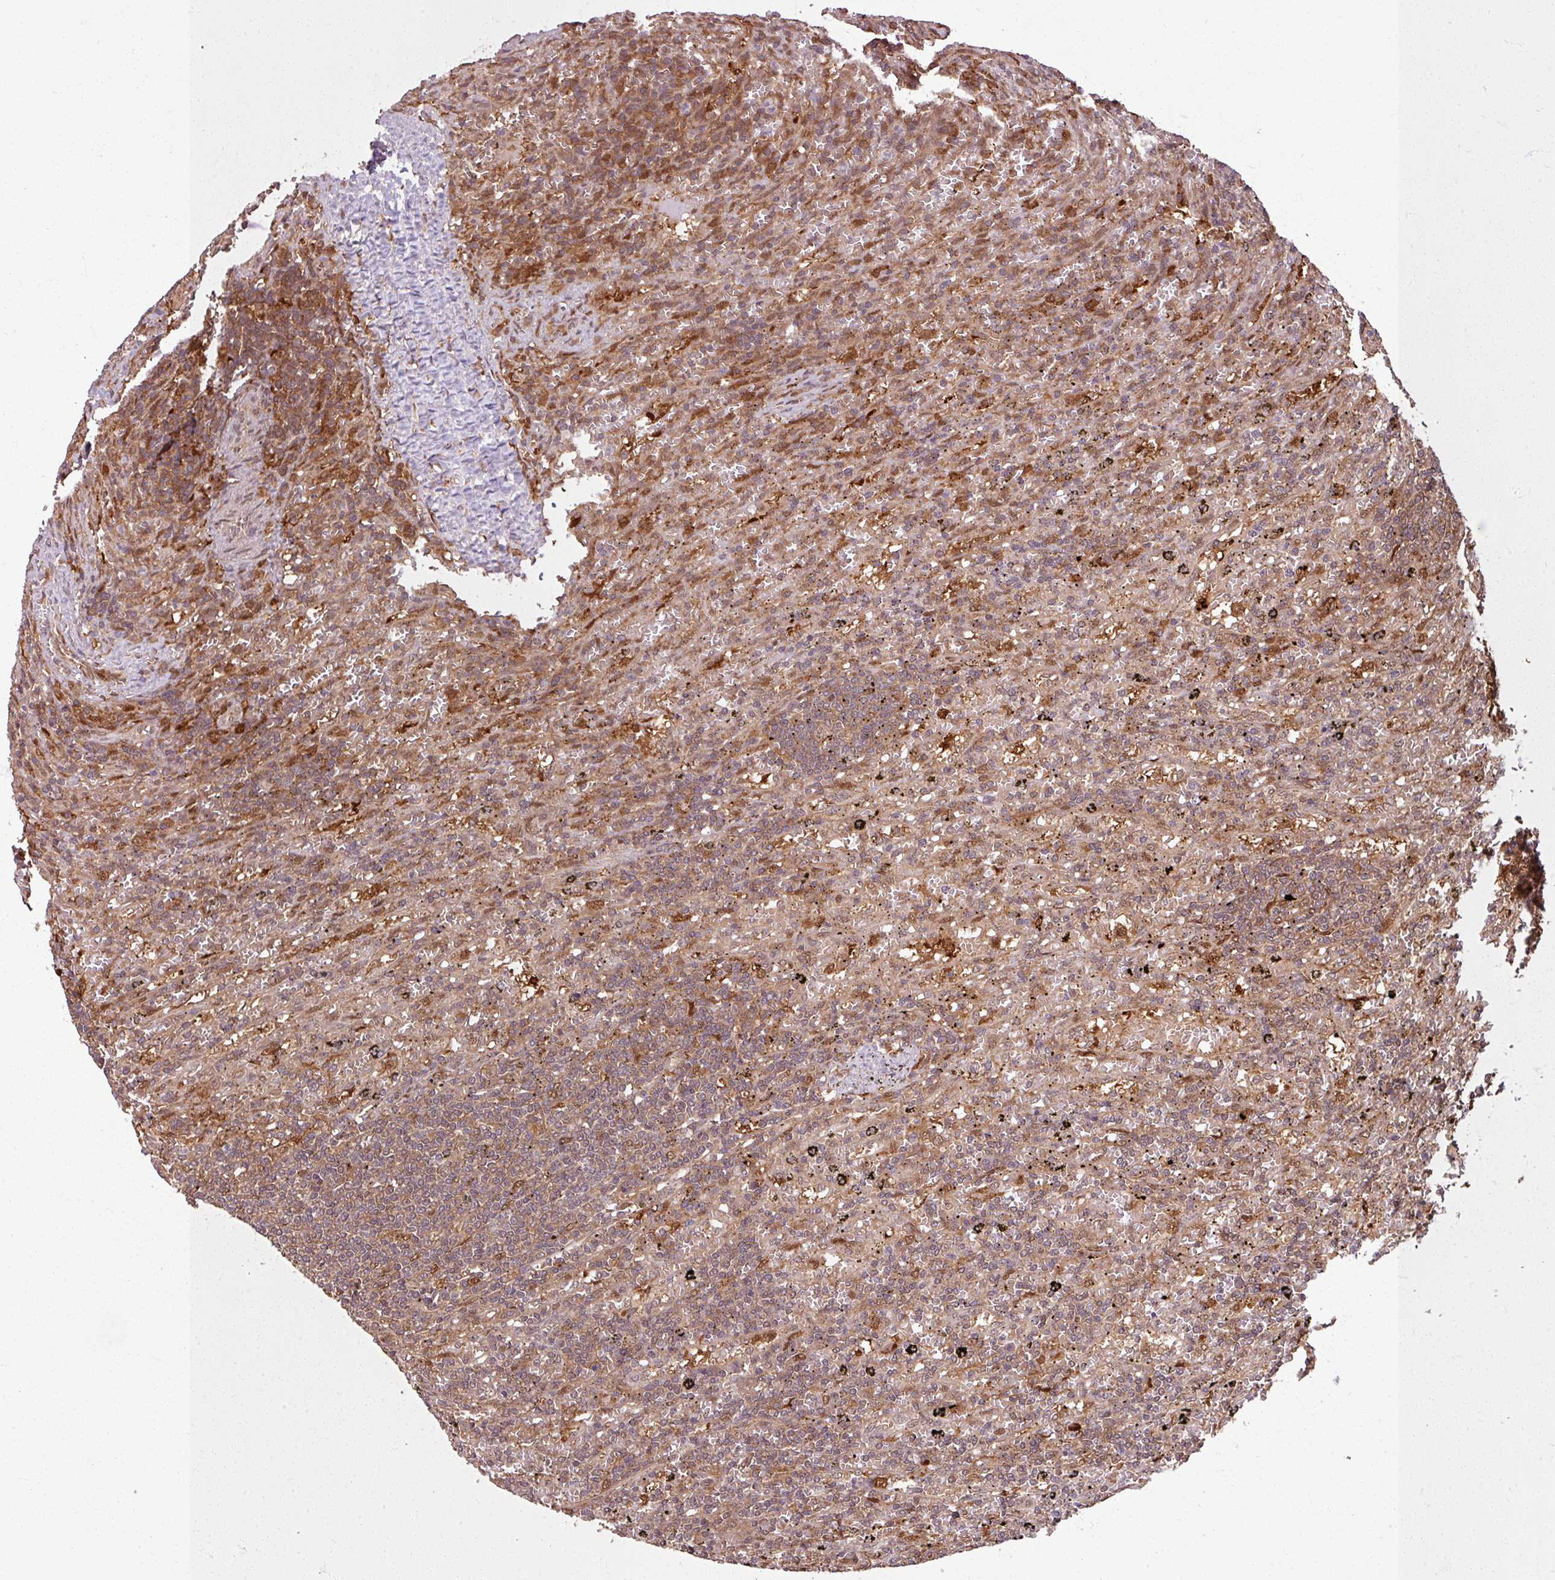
{"staining": {"intensity": "moderate", "quantity": ">75%", "location": "cytoplasmic/membranous"}, "tissue": "lymphoma", "cell_type": "Tumor cells", "image_type": "cancer", "snomed": [{"axis": "morphology", "description": "Malignant lymphoma, non-Hodgkin's type, Low grade"}, {"axis": "topography", "description": "Spleen"}], "caption": "Brown immunohistochemical staining in human lymphoma exhibits moderate cytoplasmic/membranous positivity in approximately >75% of tumor cells.", "gene": "KCTD11", "patient": {"sex": "male", "age": 76}}